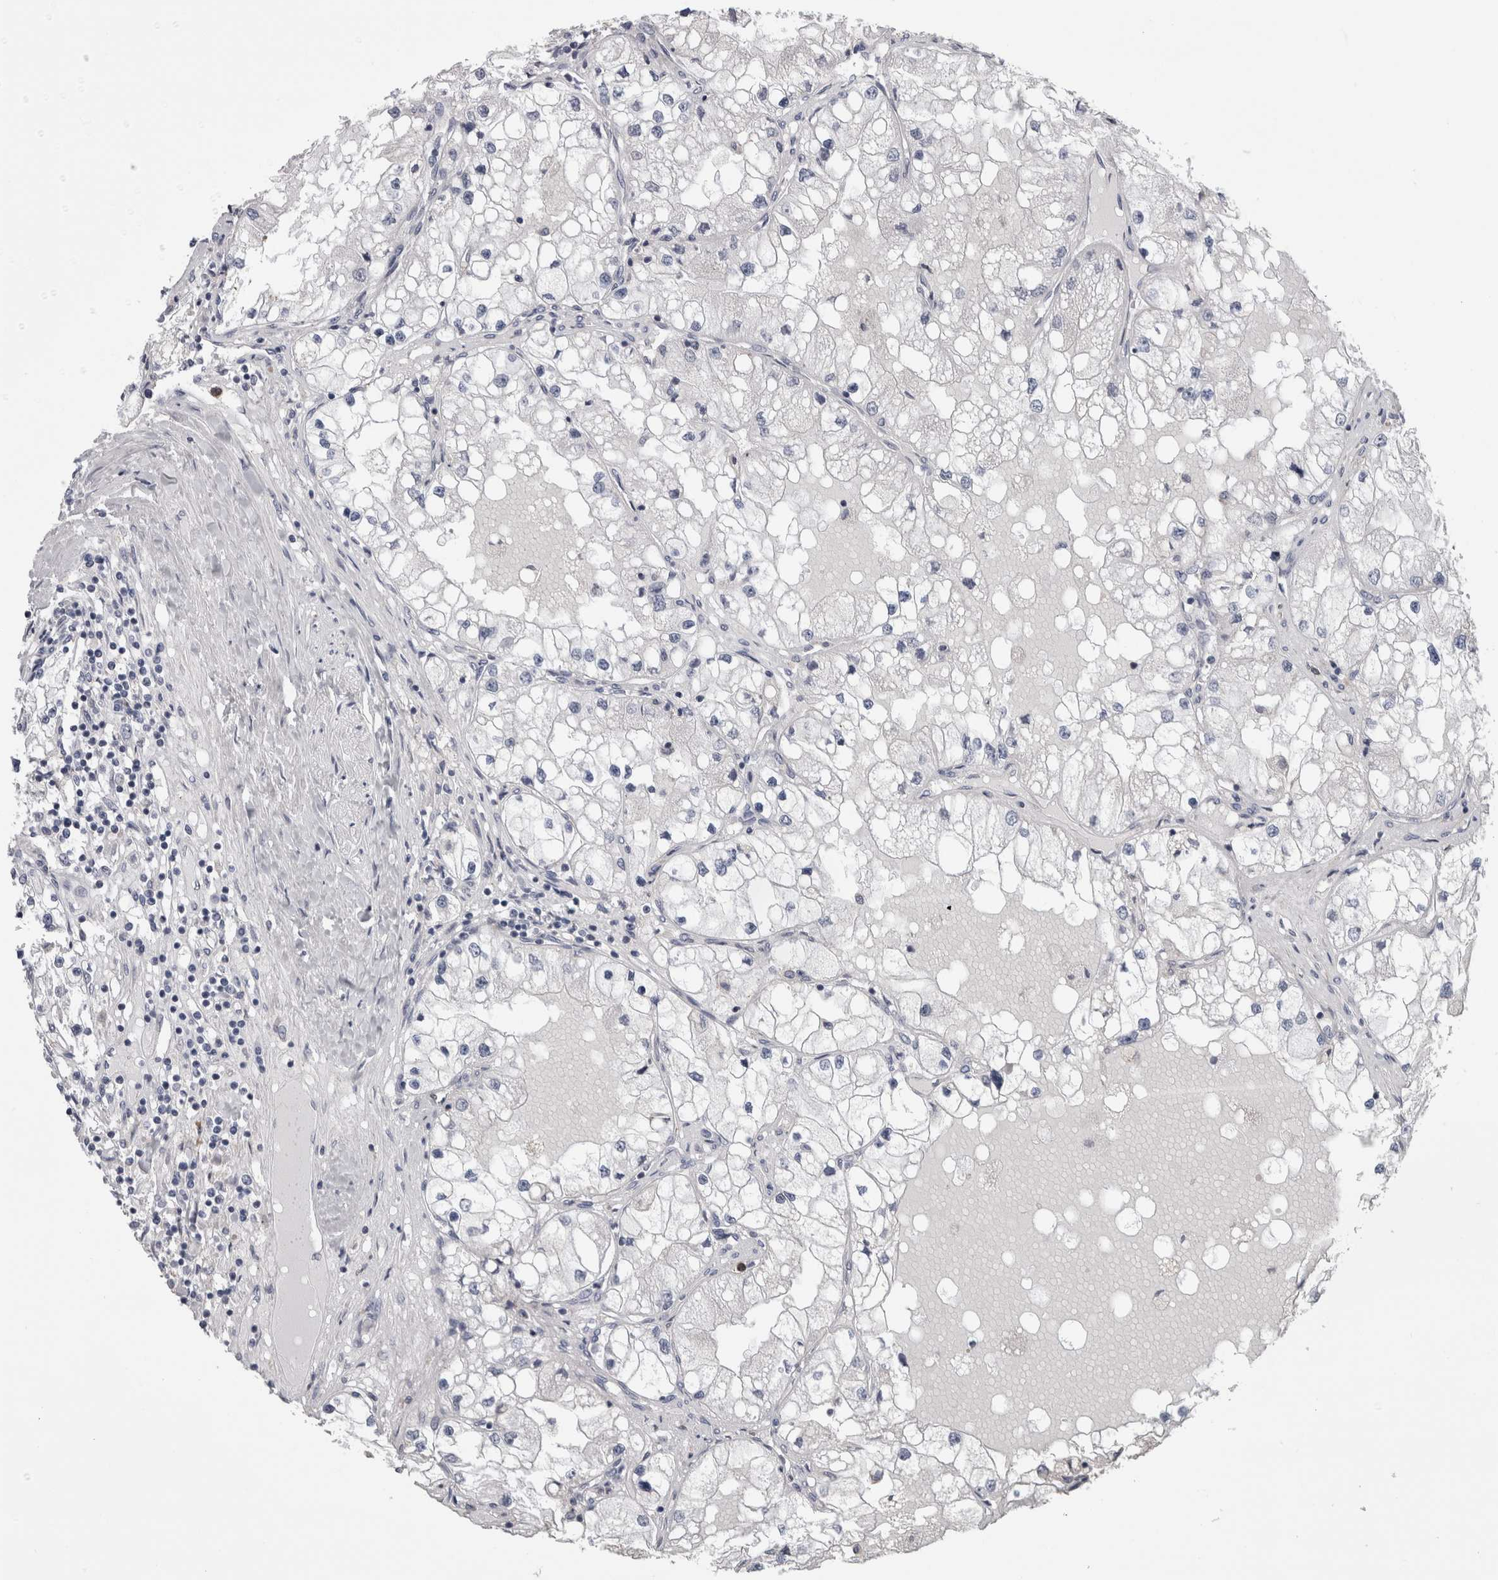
{"staining": {"intensity": "negative", "quantity": "none", "location": "none"}, "tissue": "renal cancer", "cell_type": "Tumor cells", "image_type": "cancer", "snomed": [{"axis": "morphology", "description": "Adenocarcinoma, NOS"}, {"axis": "topography", "description": "Kidney"}], "caption": "DAB (3,3'-diaminobenzidine) immunohistochemical staining of human renal cancer exhibits no significant staining in tumor cells. The staining was performed using DAB to visualize the protein expression in brown, while the nuclei were stained in blue with hematoxylin (Magnification: 20x).", "gene": "IL33", "patient": {"sex": "male", "age": 68}}